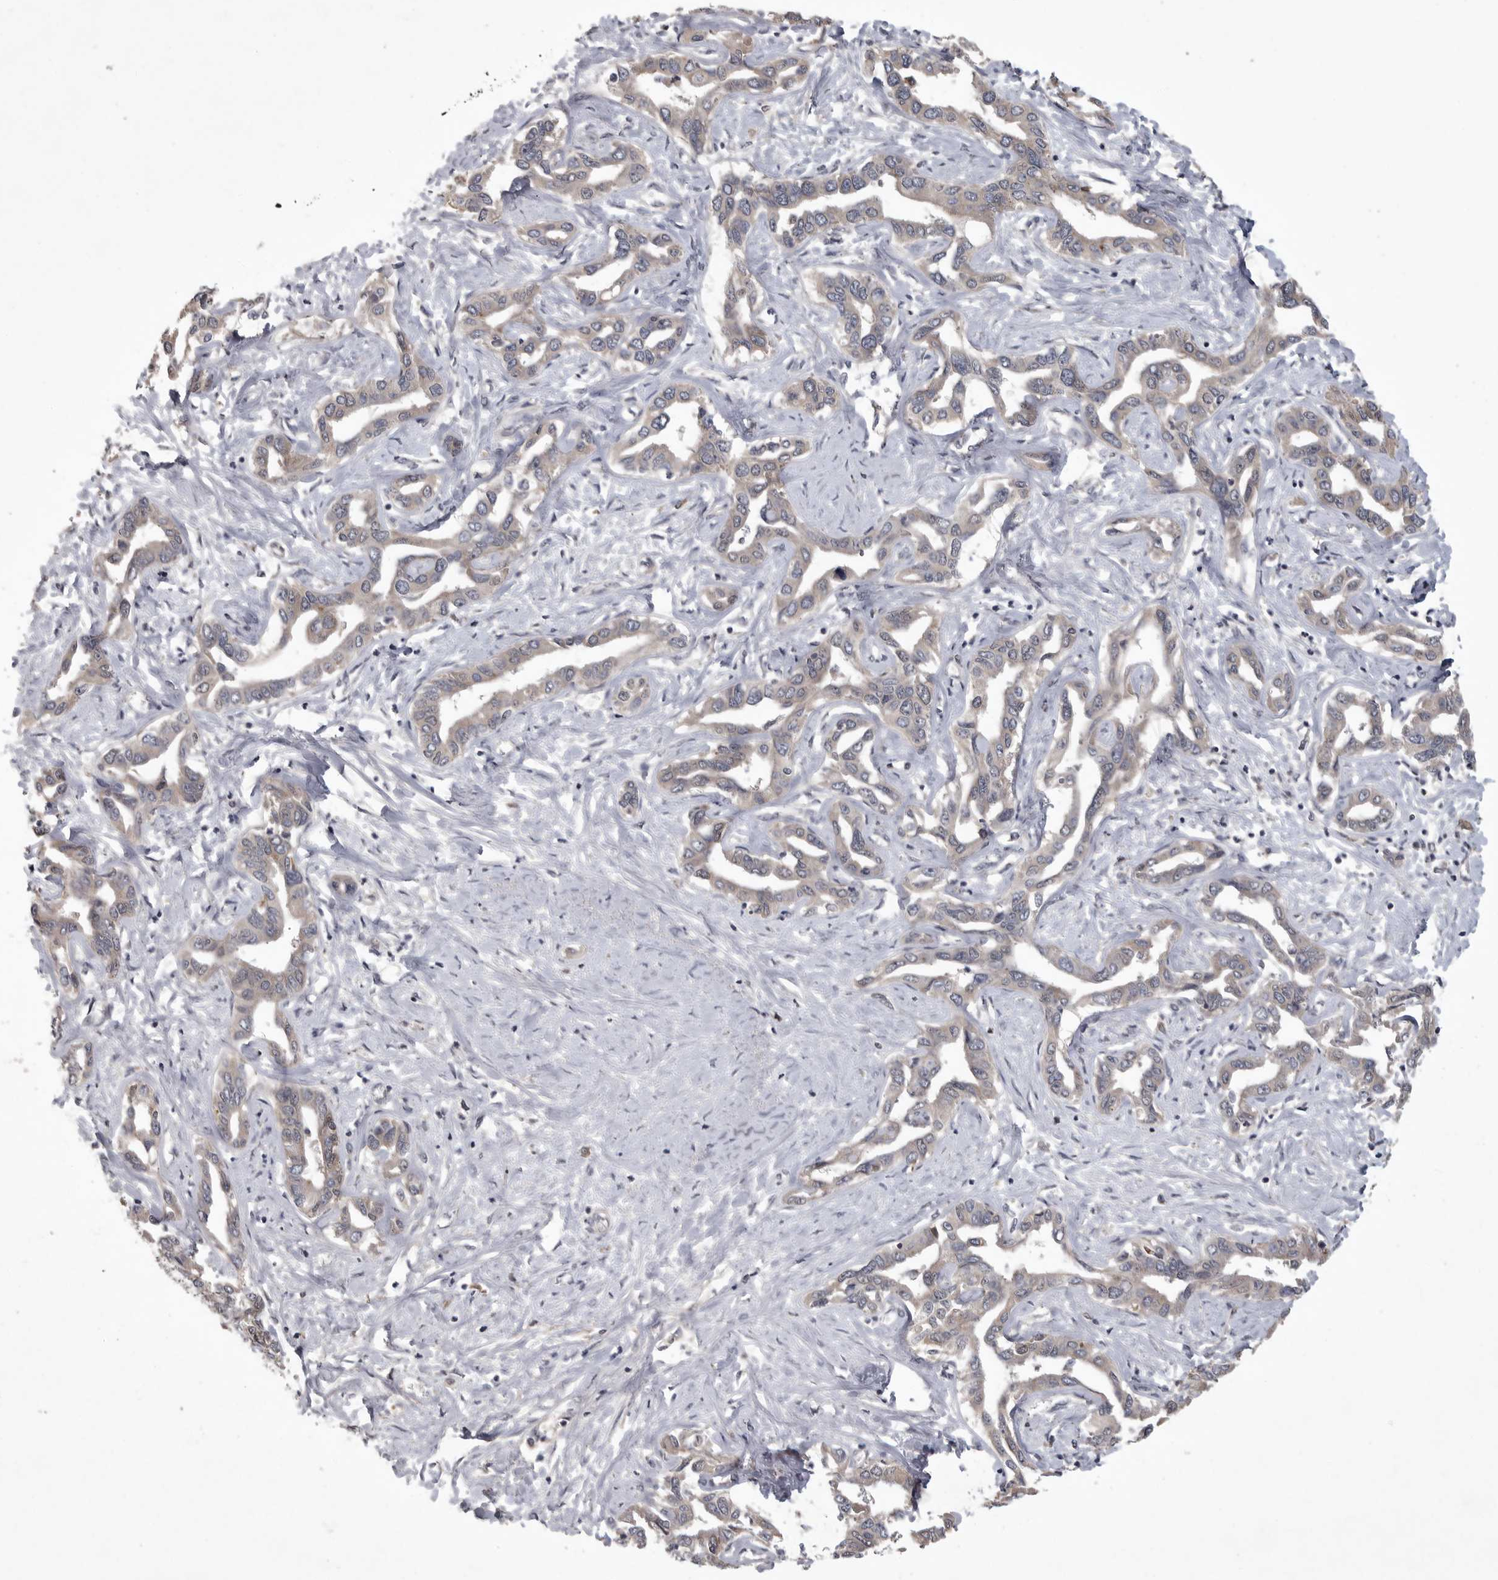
{"staining": {"intensity": "weak", "quantity": ">75%", "location": "cytoplasmic/membranous"}, "tissue": "liver cancer", "cell_type": "Tumor cells", "image_type": "cancer", "snomed": [{"axis": "morphology", "description": "Cholangiocarcinoma"}, {"axis": "topography", "description": "Liver"}], "caption": "Immunohistochemistry (DAB) staining of liver cancer (cholangiocarcinoma) exhibits weak cytoplasmic/membranous protein expression in about >75% of tumor cells. The protein of interest is shown in brown color, while the nuclei are stained blue.", "gene": "ZNF114", "patient": {"sex": "male", "age": 59}}